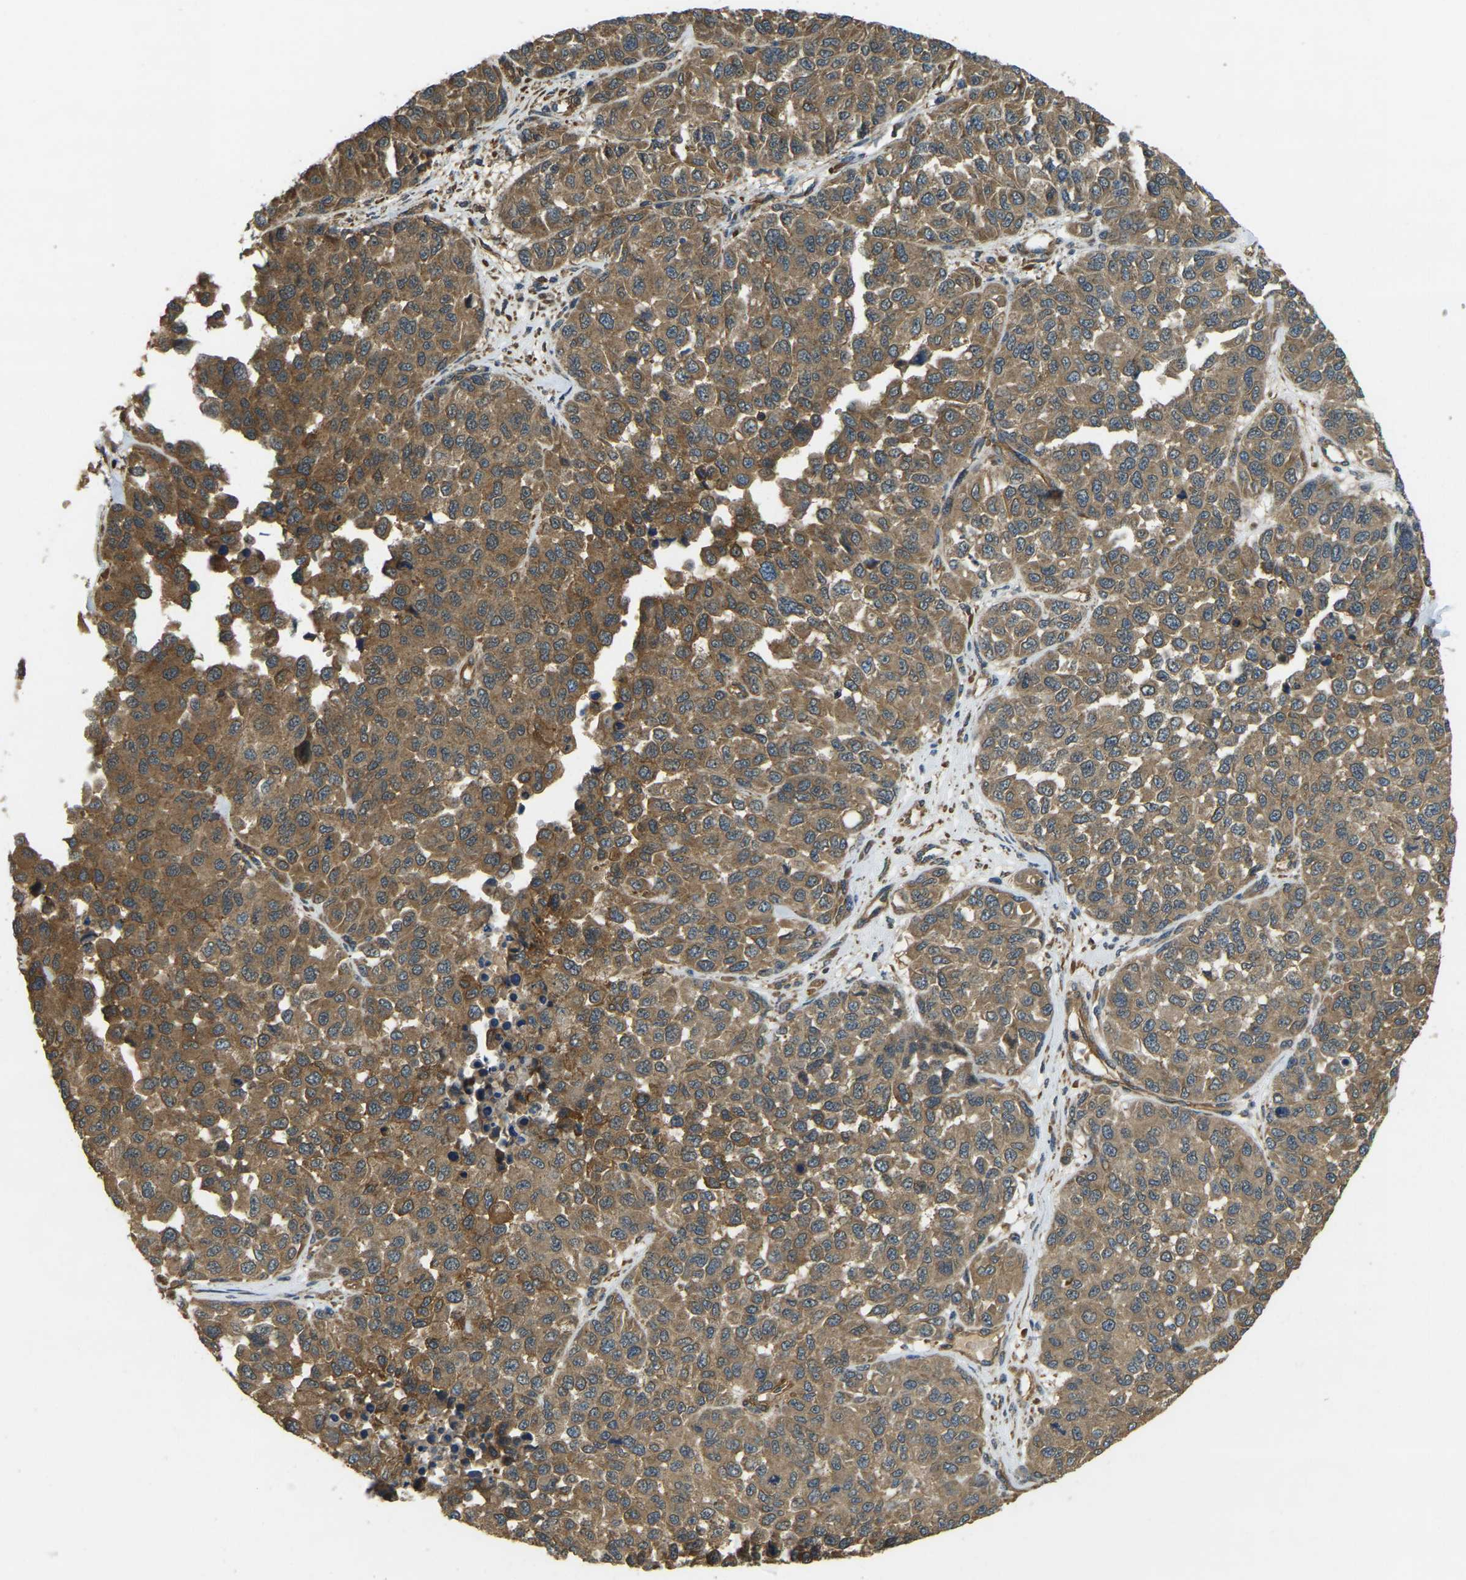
{"staining": {"intensity": "moderate", "quantity": ">75%", "location": "cytoplasmic/membranous"}, "tissue": "melanoma", "cell_type": "Tumor cells", "image_type": "cancer", "snomed": [{"axis": "morphology", "description": "Malignant melanoma, NOS"}, {"axis": "topography", "description": "Skin"}], "caption": "Protein staining reveals moderate cytoplasmic/membranous expression in about >75% of tumor cells in malignant melanoma. Nuclei are stained in blue.", "gene": "ERGIC1", "patient": {"sex": "male", "age": 62}}